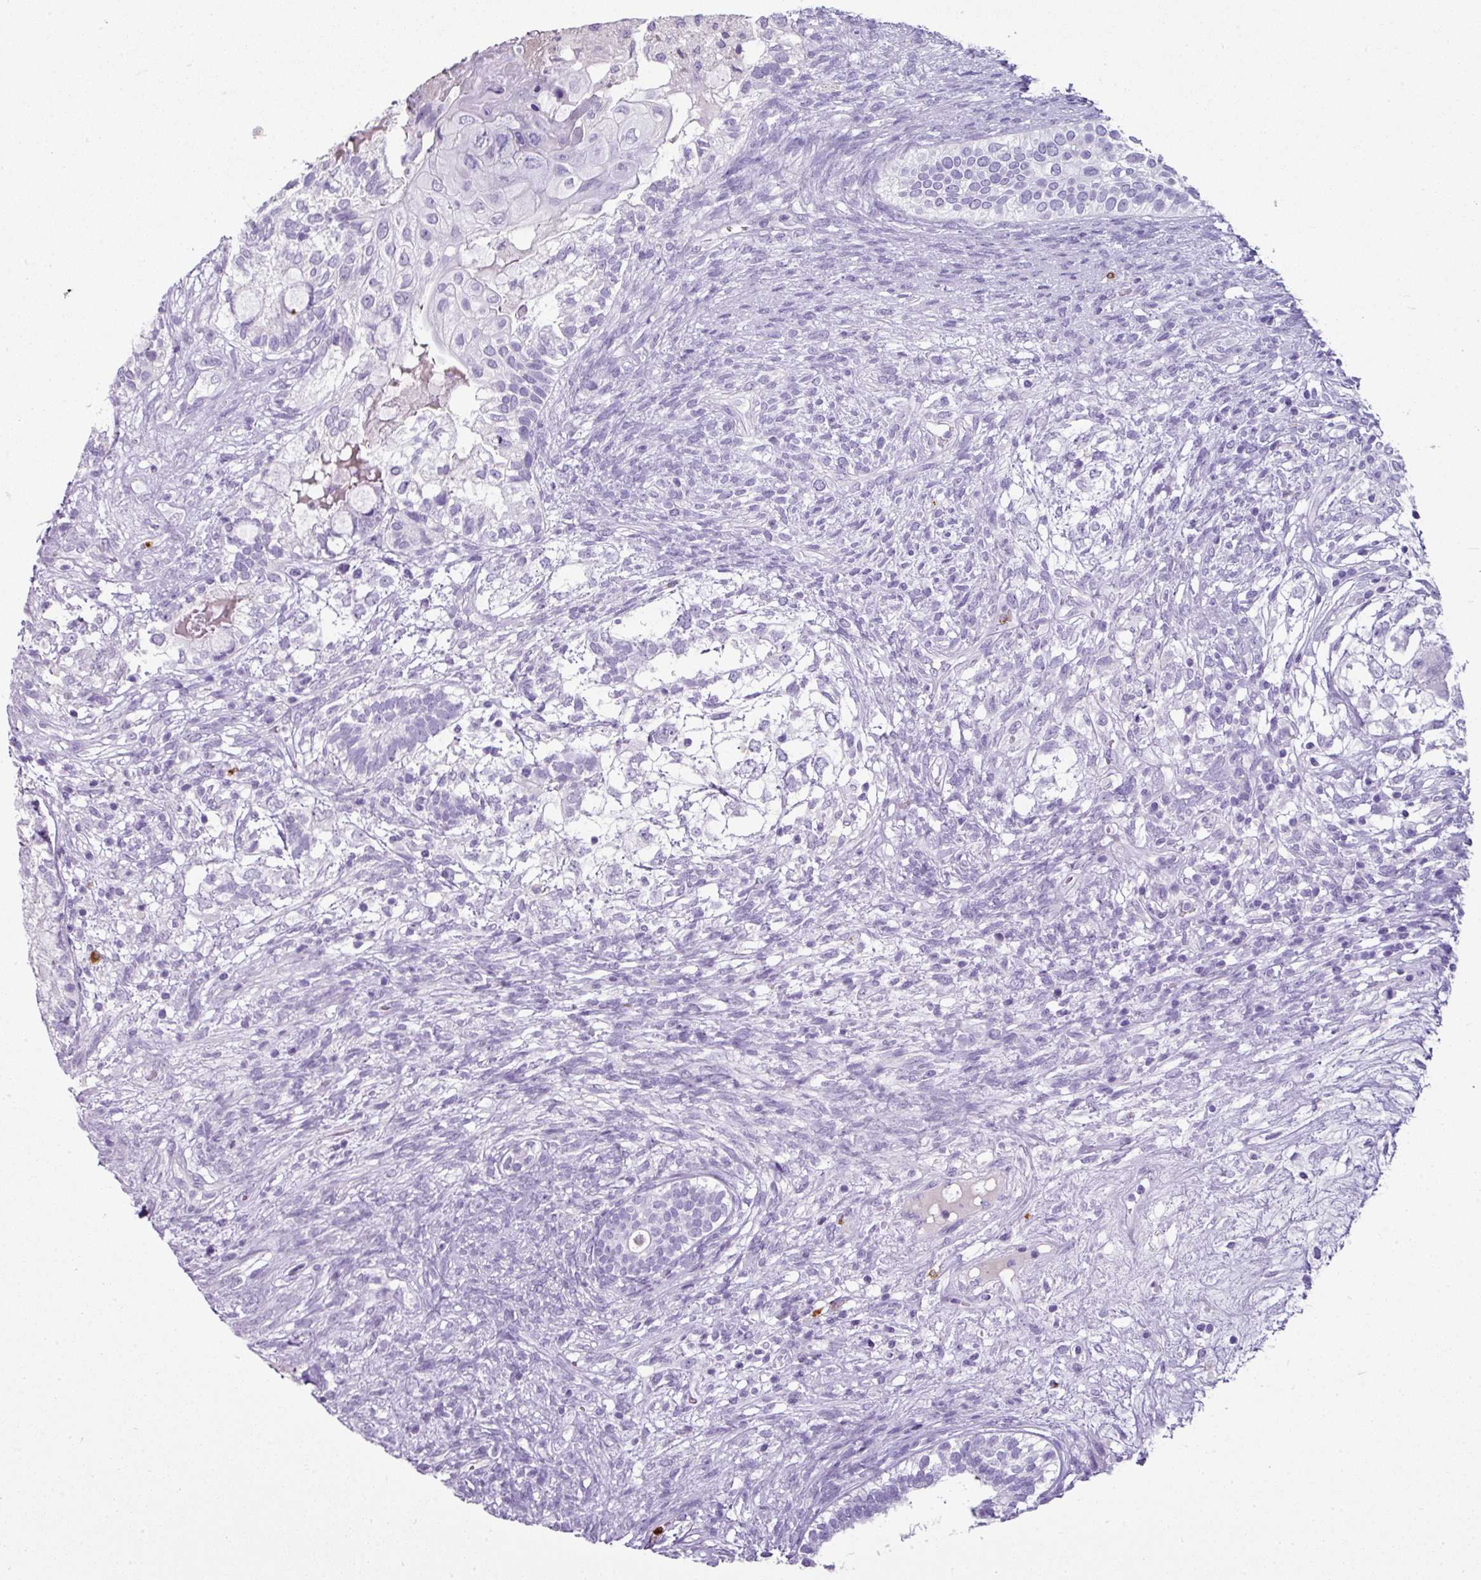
{"staining": {"intensity": "negative", "quantity": "none", "location": "none"}, "tissue": "testis cancer", "cell_type": "Tumor cells", "image_type": "cancer", "snomed": [{"axis": "morphology", "description": "Seminoma, NOS"}, {"axis": "morphology", "description": "Carcinoma, Embryonal, NOS"}, {"axis": "topography", "description": "Testis"}], "caption": "Histopathology image shows no protein staining in tumor cells of testis cancer tissue. (DAB (3,3'-diaminobenzidine) immunohistochemistry (IHC) with hematoxylin counter stain).", "gene": "CTSG", "patient": {"sex": "male", "age": 41}}